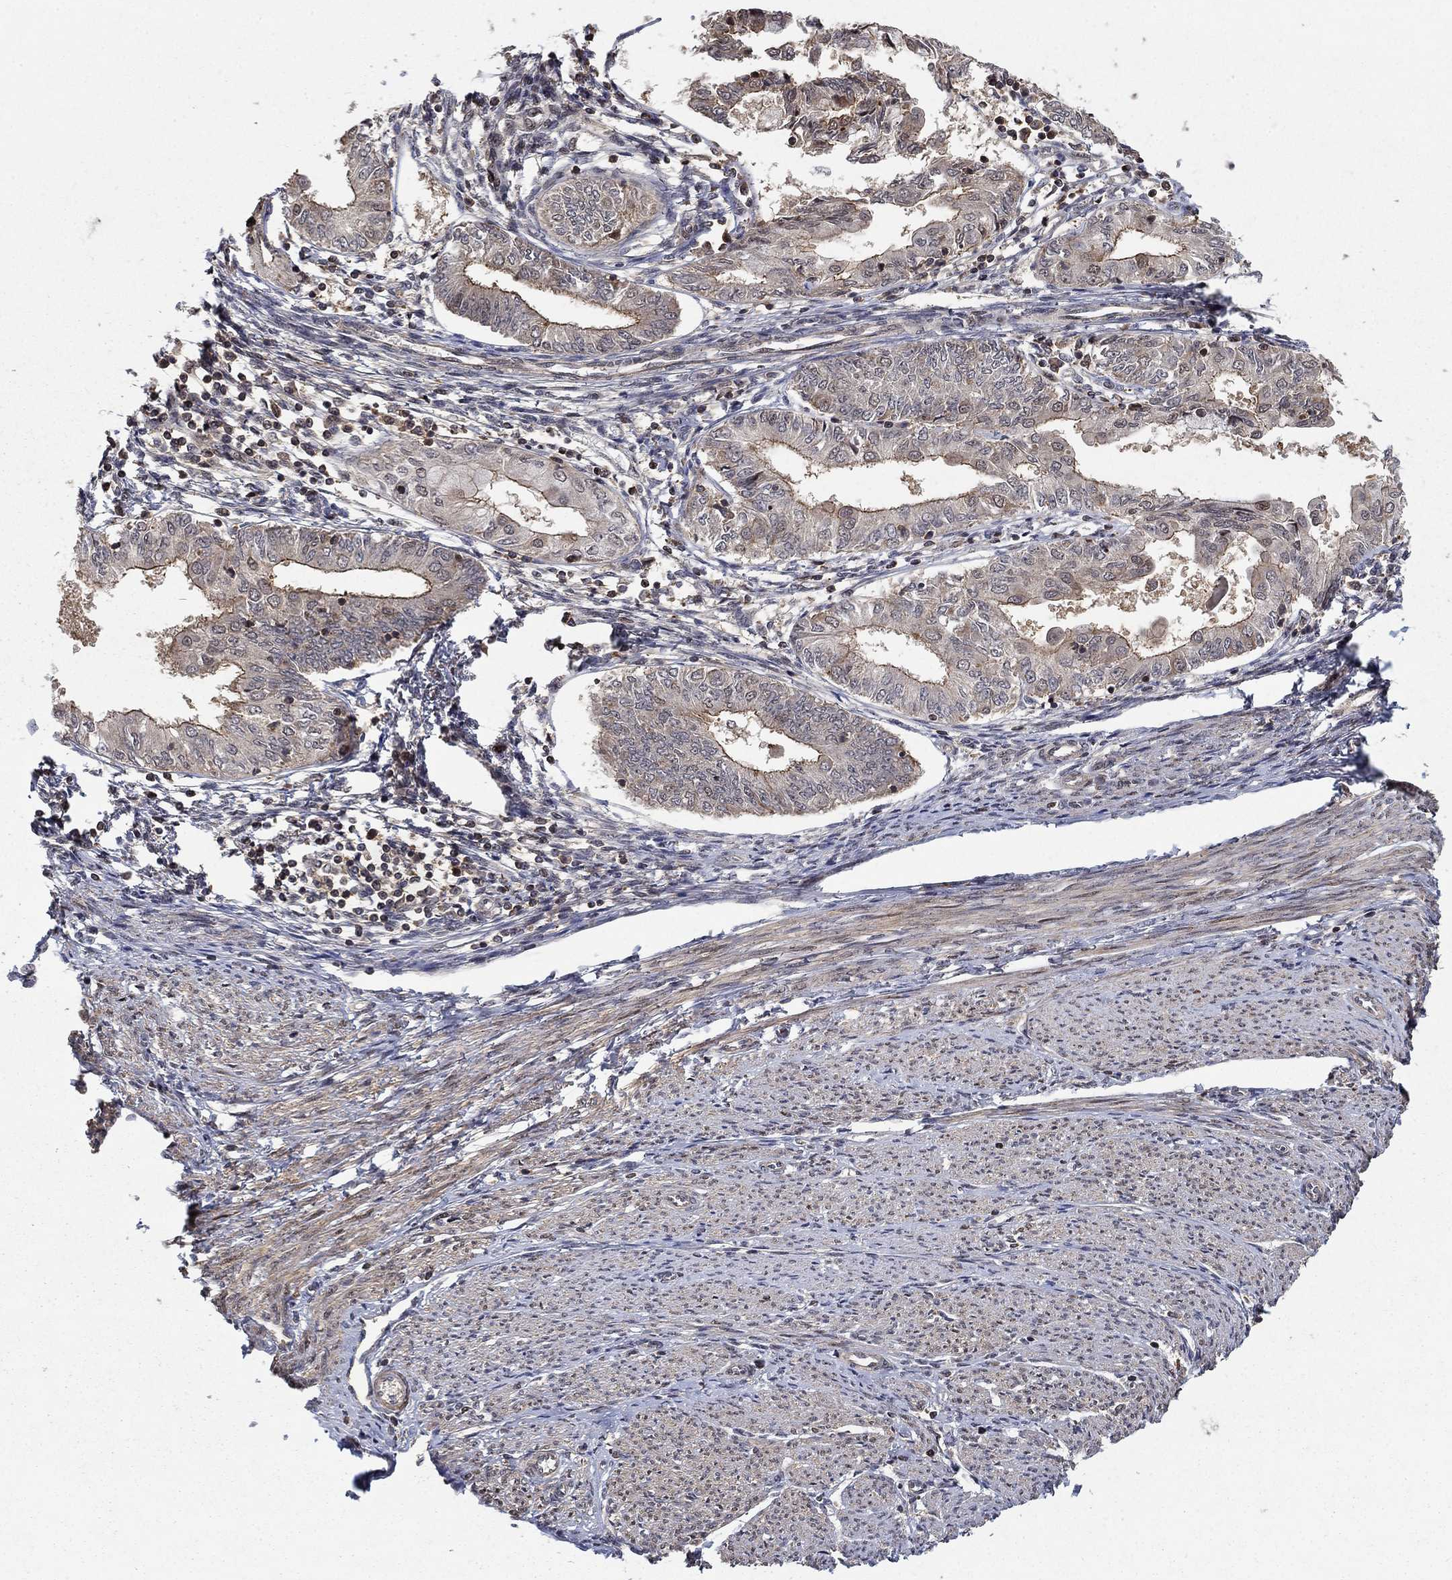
{"staining": {"intensity": "strong", "quantity": "<25%", "location": "cytoplasmic/membranous"}, "tissue": "endometrial cancer", "cell_type": "Tumor cells", "image_type": "cancer", "snomed": [{"axis": "morphology", "description": "Adenocarcinoma, NOS"}, {"axis": "topography", "description": "Endometrium"}], "caption": "A medium amount of strong cytoplasmic/membranous positivity is present in about <25% of tumor cells in endometrial cancer (adenocarcinoma) tissue.", "gene": "CCDC66", "patient": {"sex": "female", "age": 68}}